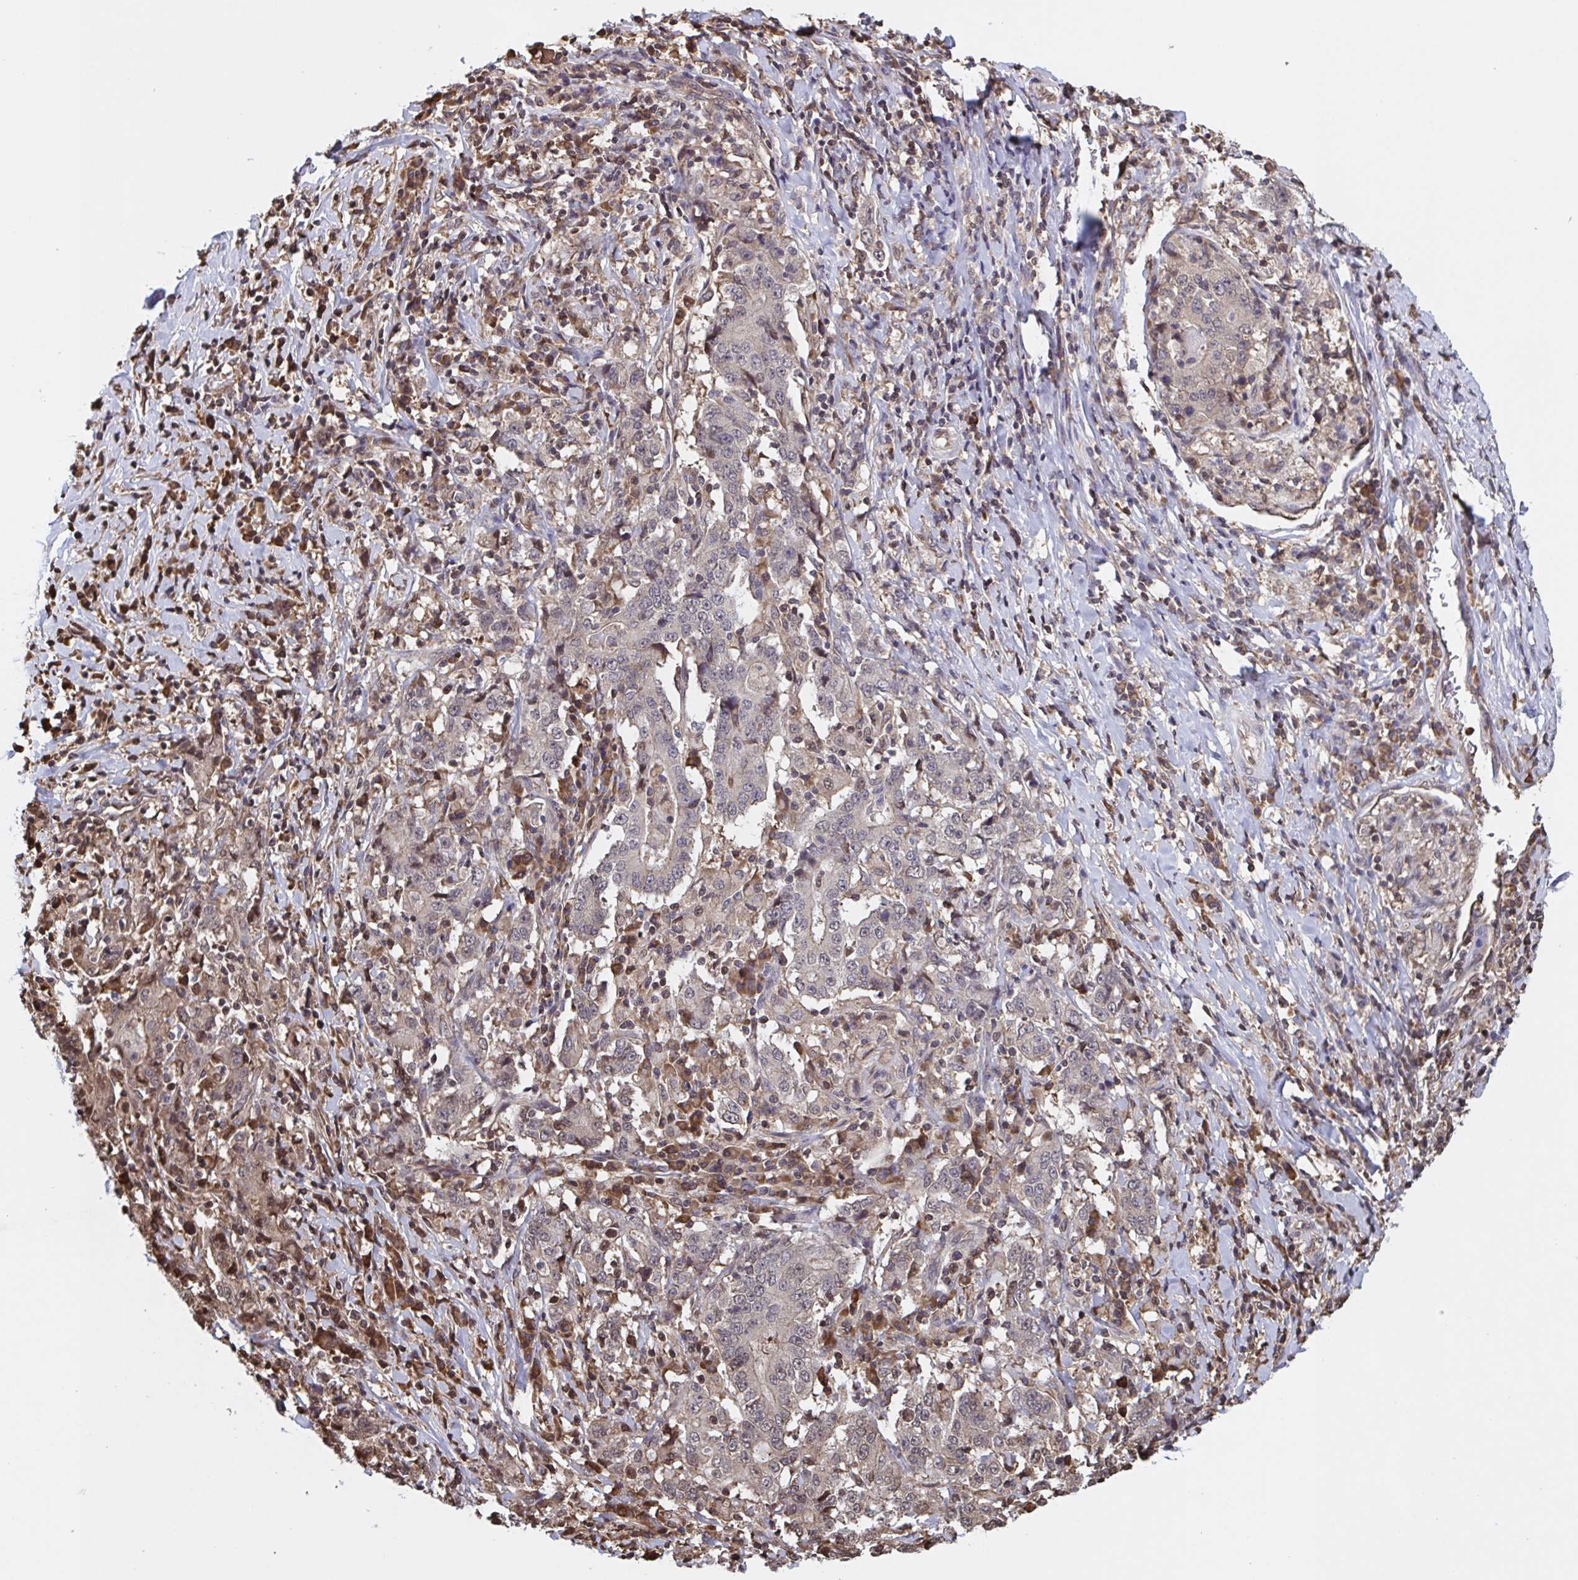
{"staining": {"intensity": "weak", "quantity": "25%-75%", "location": "cytoplasmic/membranous,nuclear"}, "tissue": "stomach cancer", "cell_type": "Tumor cells", "image_type": "cancer", "snomed": [{"axis": "morphology", "description": "Normal tissue, NOS"}, {"axis": "morphology", "description": "Adenocarcinoma, NOS"}, {"axis": "topography", "description": "Stomach, upper"}, {"axis": "topography", "description": "Stomach"}], "caption": "Approximately 25%-75% of tumor cells in stomach cancer (adenocarcinoma) display weak cytoplasmic/membranous and nuclear protein expression as visualized by brown immunohistochemical staining.", "gene": "SEC63", "patient": {"sex": "male", "age": 59}}